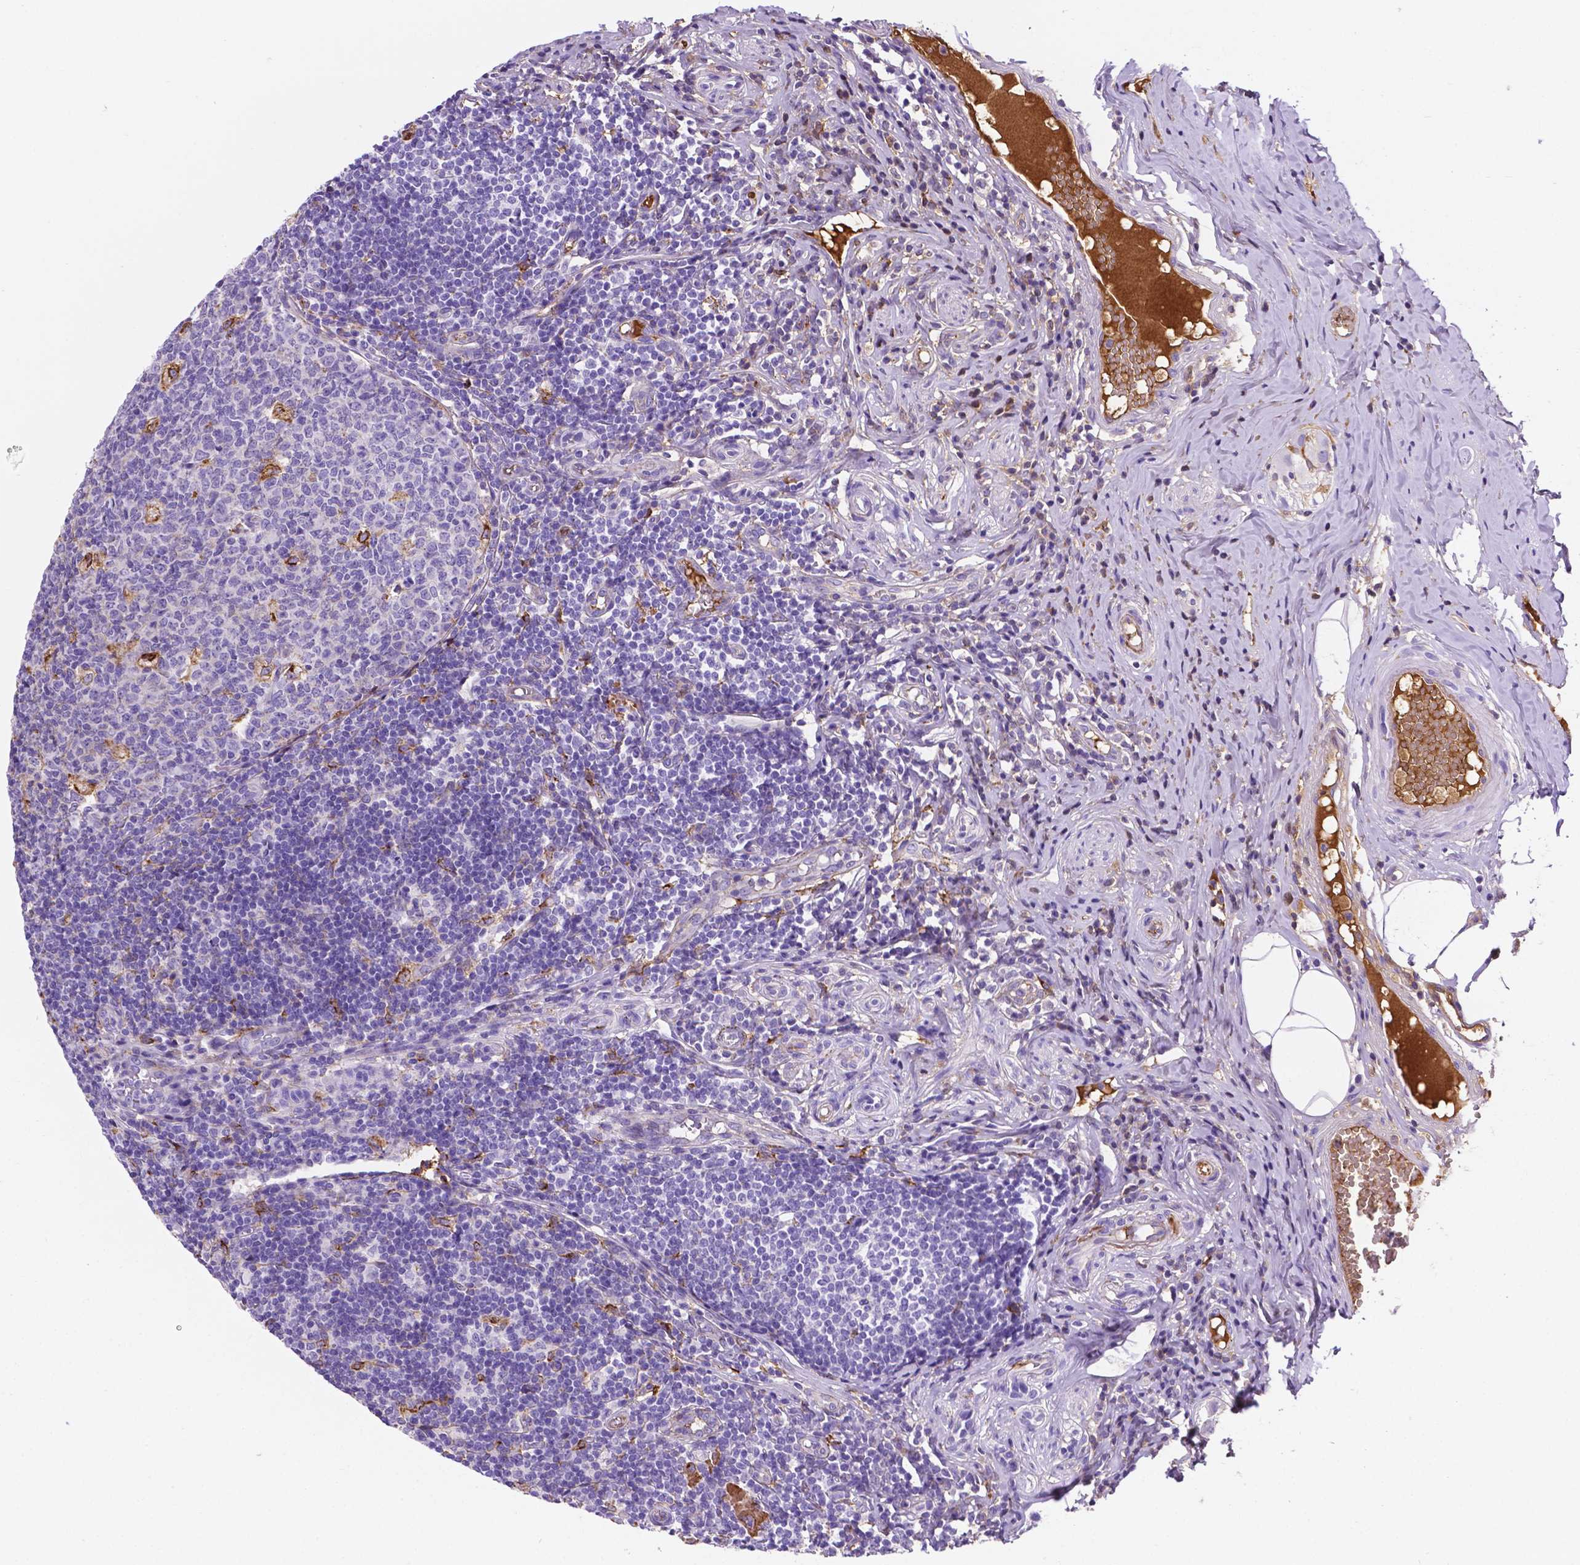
{"staining": {"intensity": "negative", "quantity": "none", "location": "none"}, "tissue": "appendix", "cell_type": "Glandular cells", "image_type": "normal", "snomed": [{"axis": "morphology", "description": "Normal tissue, NOS"}, {"axis": "topography", "description": "Appendix"}], "caption": "Glandular cells show no significant expression in unremarkable appendix.", "gene": "APOE", "patient": {"sex": "male", "age": 18}}